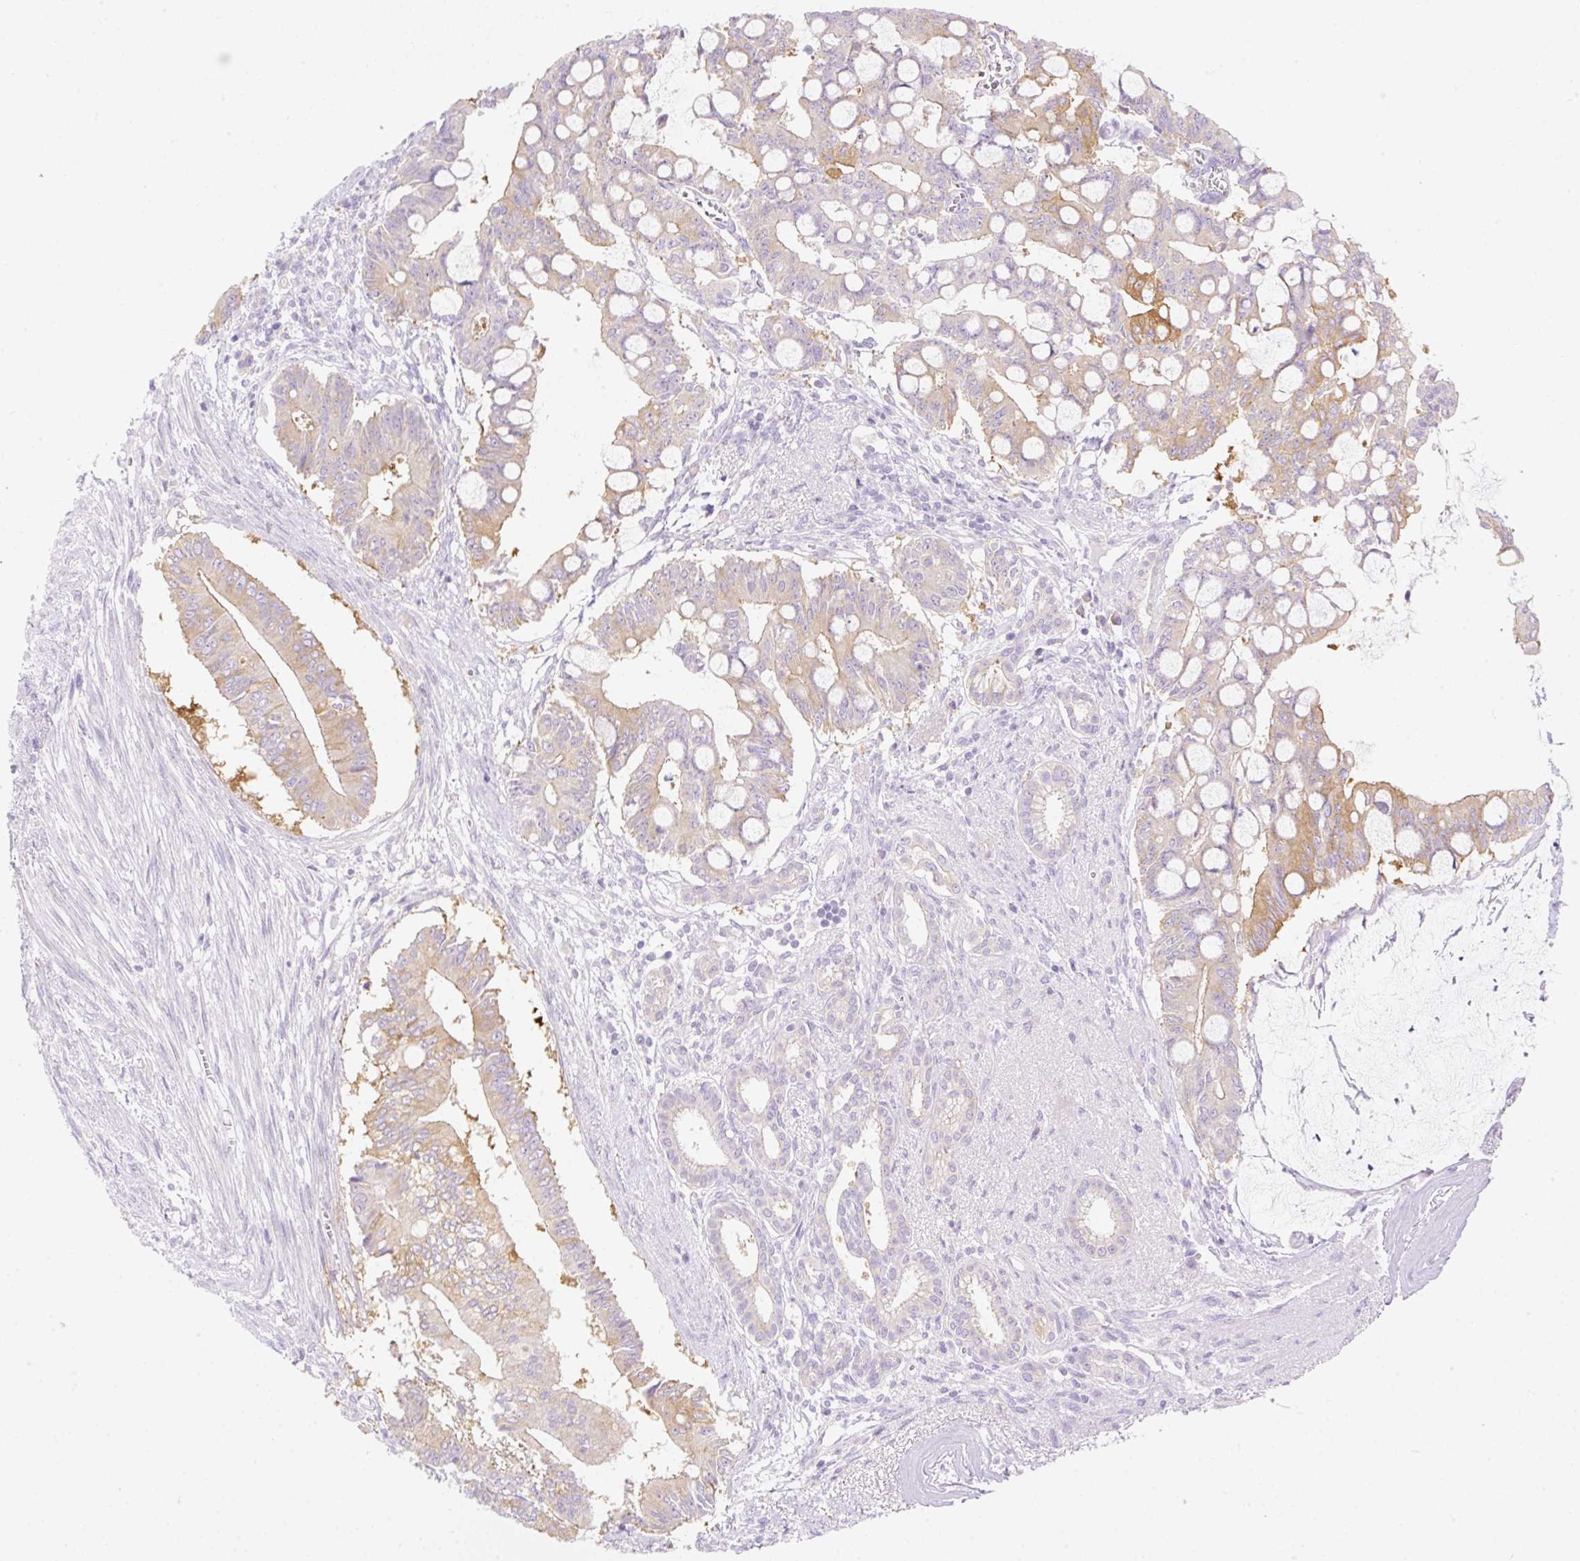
{"staining": {"intensity": "moderate", "quantity": "<25%", "location": "cytoplasmic/membranous"}, "tissue": "pancreatic cancer", "cell_type": "Tumor cells", "image_type": "cancer", "snomed": [{"axis": "morphology", "description": "Adenocarcinoma, NOS"}, {"axis": "topography", "description": "Pancreas"}], "caption": "Immunohistochemistry photomicrograph of pancreatic cancer stained for a protein (brown), which displays low levels of moderate cytoplasmic/membranous positivity in approximately <25% of tumor cells.", "gene": "DENND5A", "patient": {"sex": "male", "age": 68}}